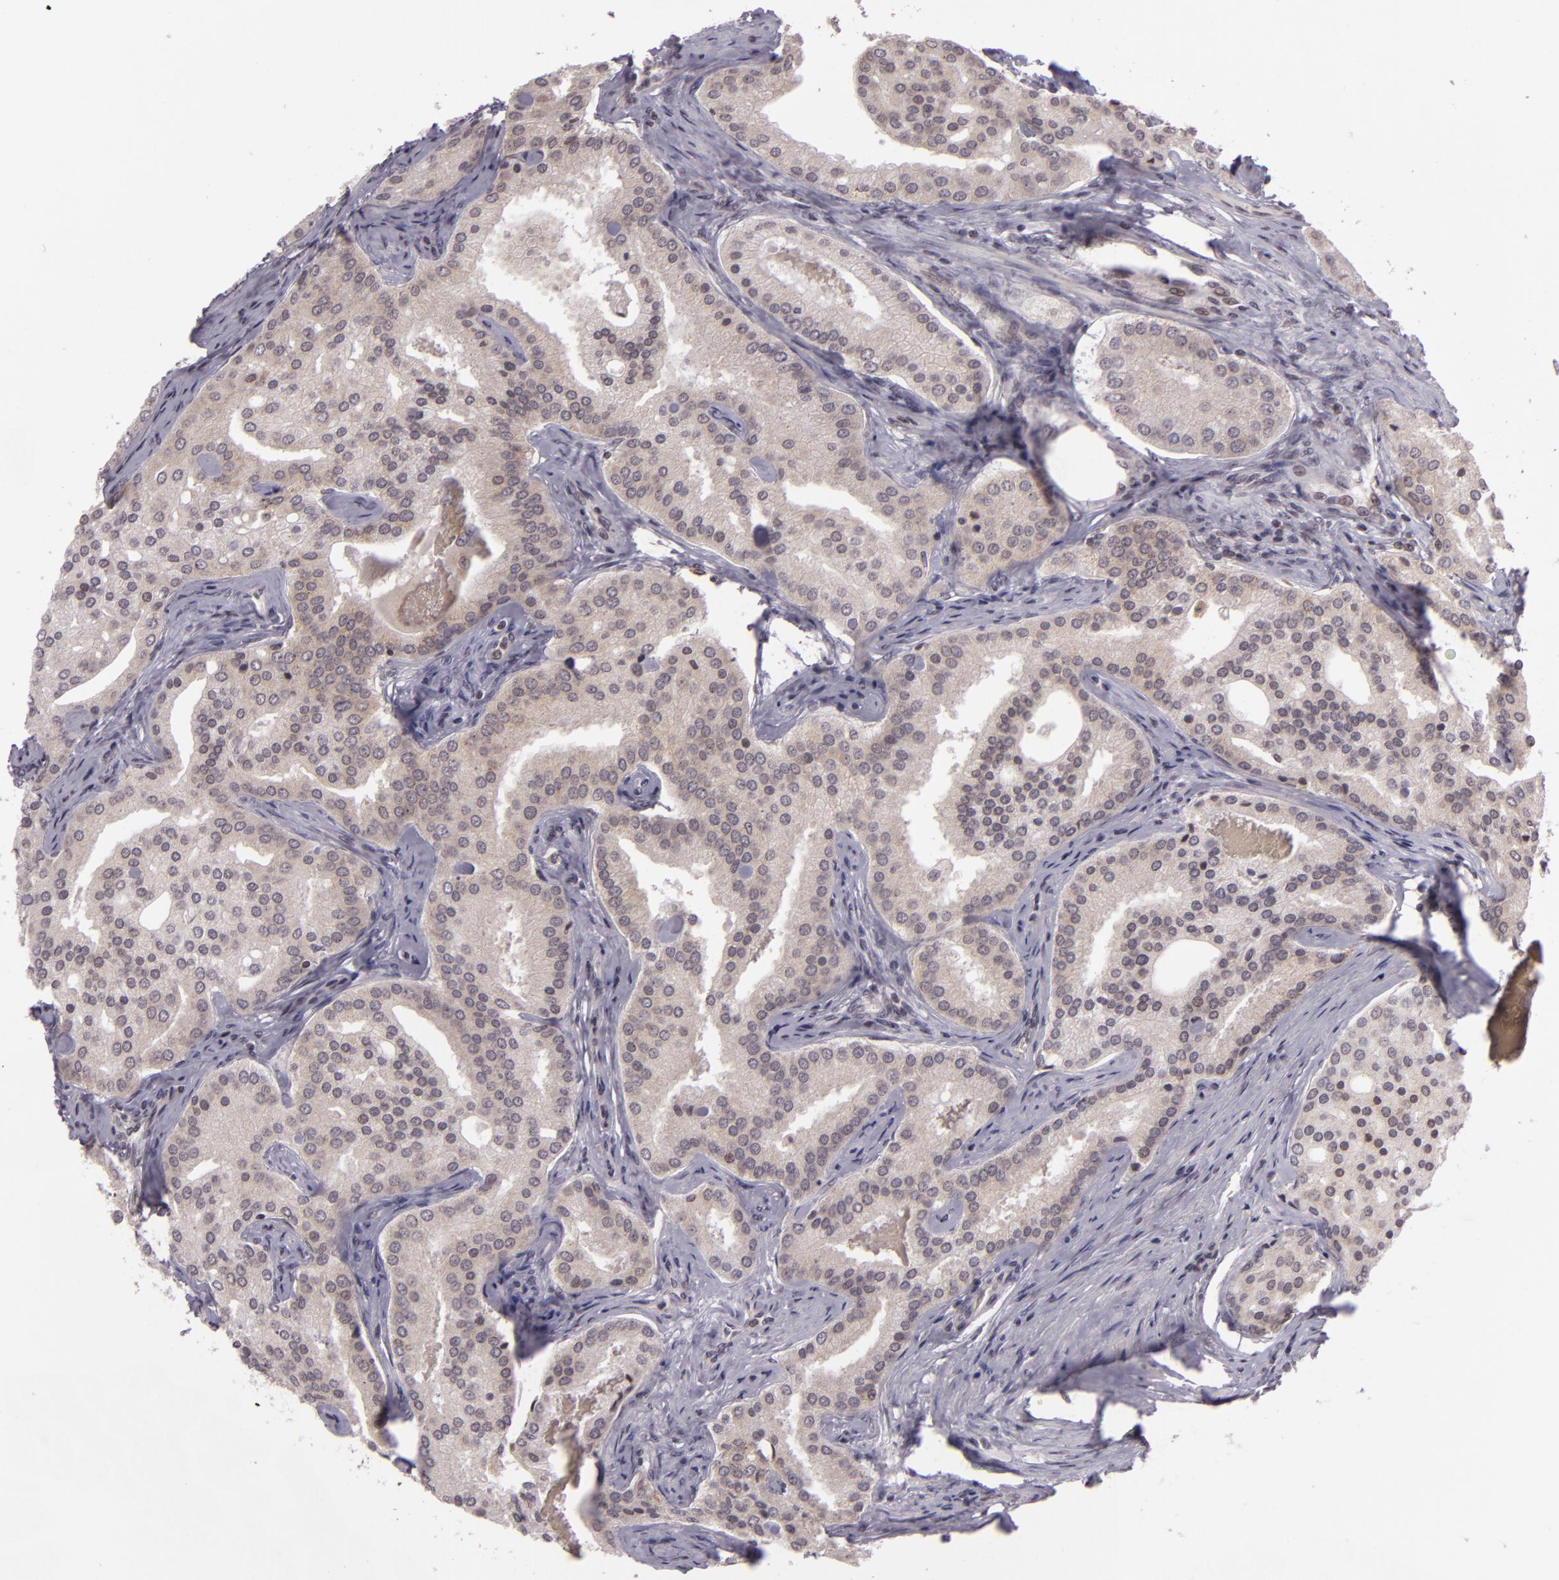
{"staining": {"intensity": "weak", "quantity": ">75%", "location": "cytoplasmic/membranous,nuclear"}, "tissue": "prostate cancer", "cell_type": "Tumor cells", "image_type": "cancer", "snomed": [{"axis": "morphology", "description": "Adenocarcinoma, High grade"}, {"axis": "topography", "description": "Prostate"}], "caption": "High-power microscopy captured an immunohistochemistry image of high-grade adenocarcinoma (prostate), revealing weak cytoplasmic/membranous and nuclear positivity in approximately >75% of tumor cells.", "gene": "ZFX", "patient": {"sex": "male", "age": 64}}